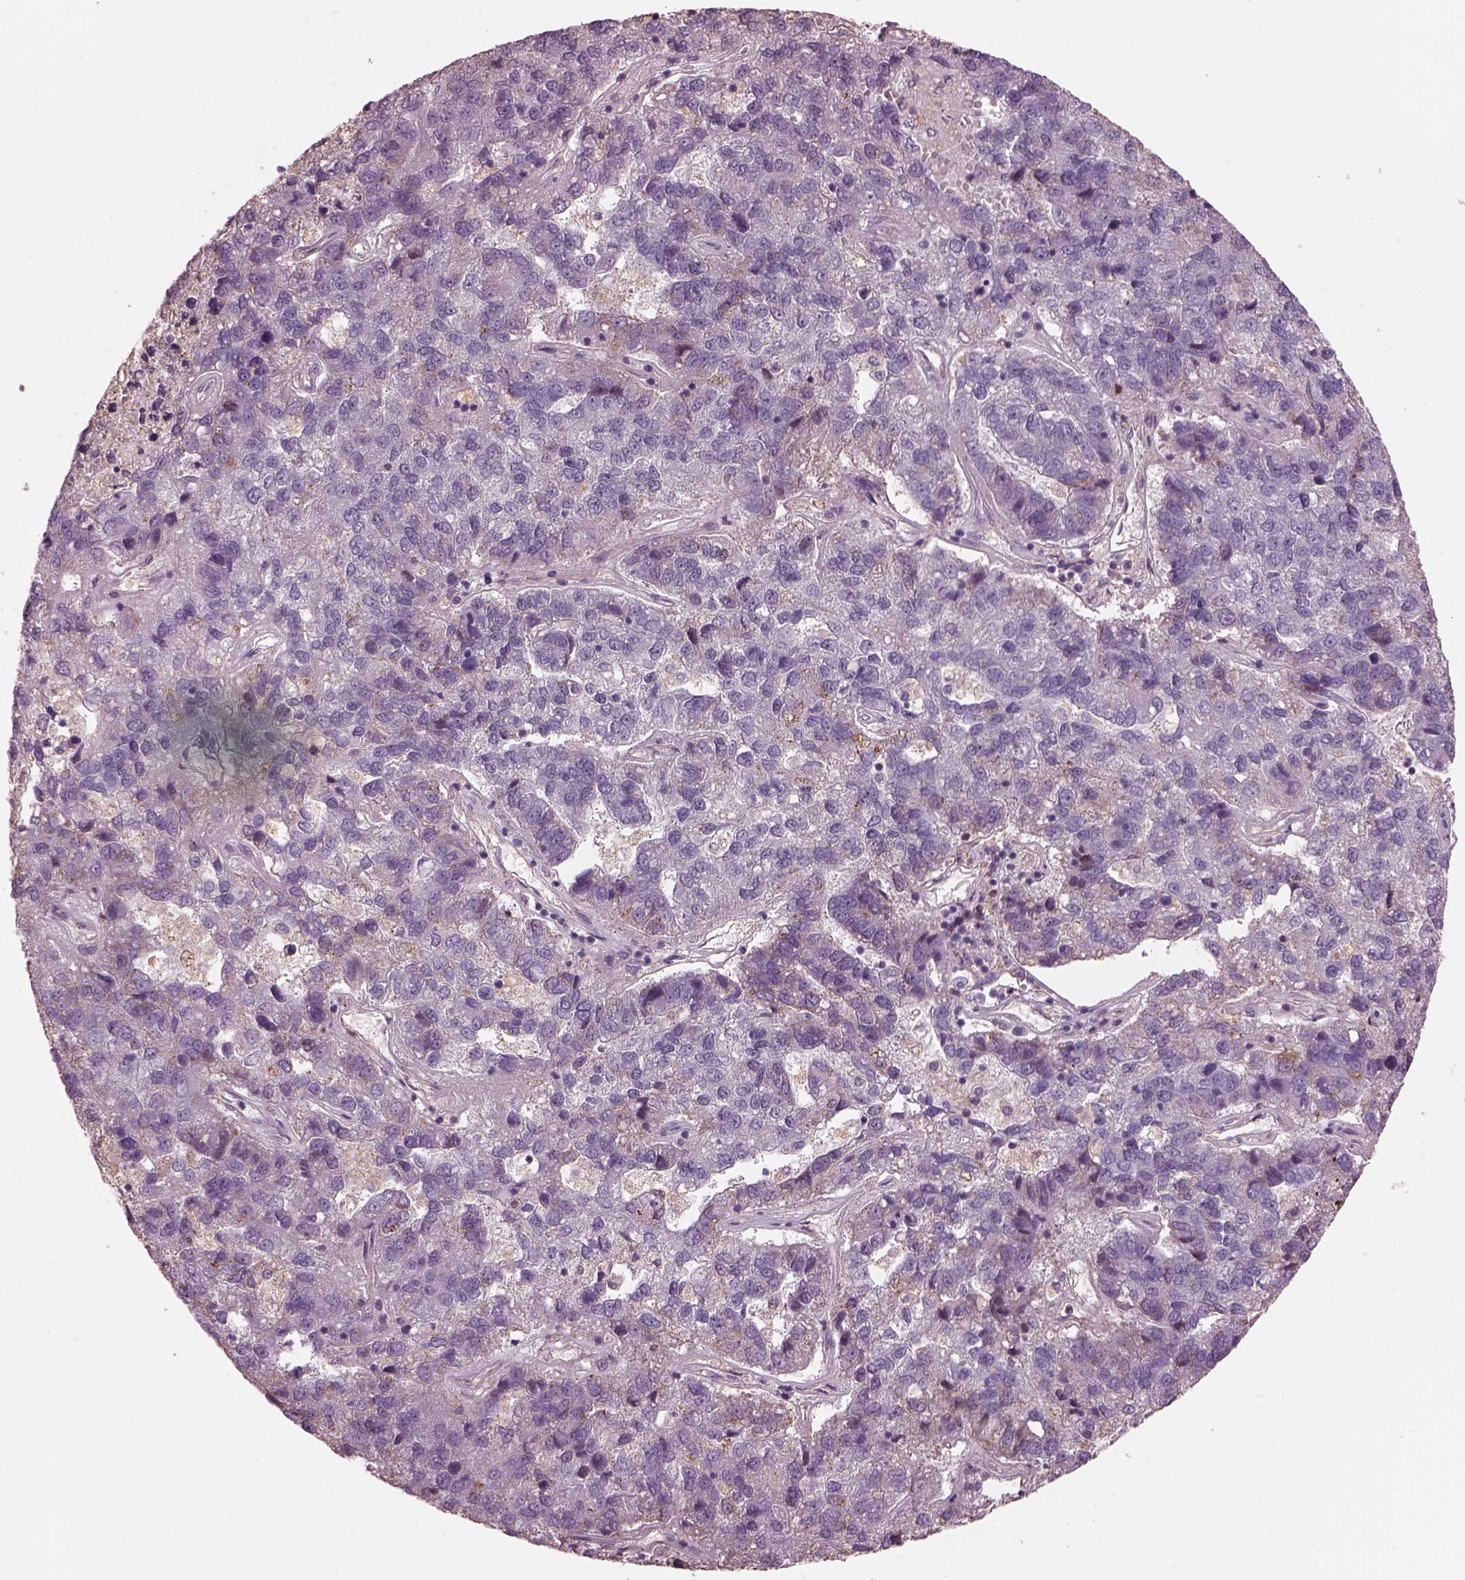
{"staining": {"intensity": "negative", "quantity": "none", "location": "none"}, "tissue": "pancreatic cancer", "cell_type": "Tumor cells", "image_type": "cancer", "snomed": [{"axis": "morphology", "description": "Adenocarcinoma, NOS"}, {"axis": "topography", "description": "Pancreas"}], "caption": "Tumor cells show no significant protein positivity in pancreatic adenocarcinoma.", "gene": "SRI", "patient": {"sex": "female", "age": 61}}